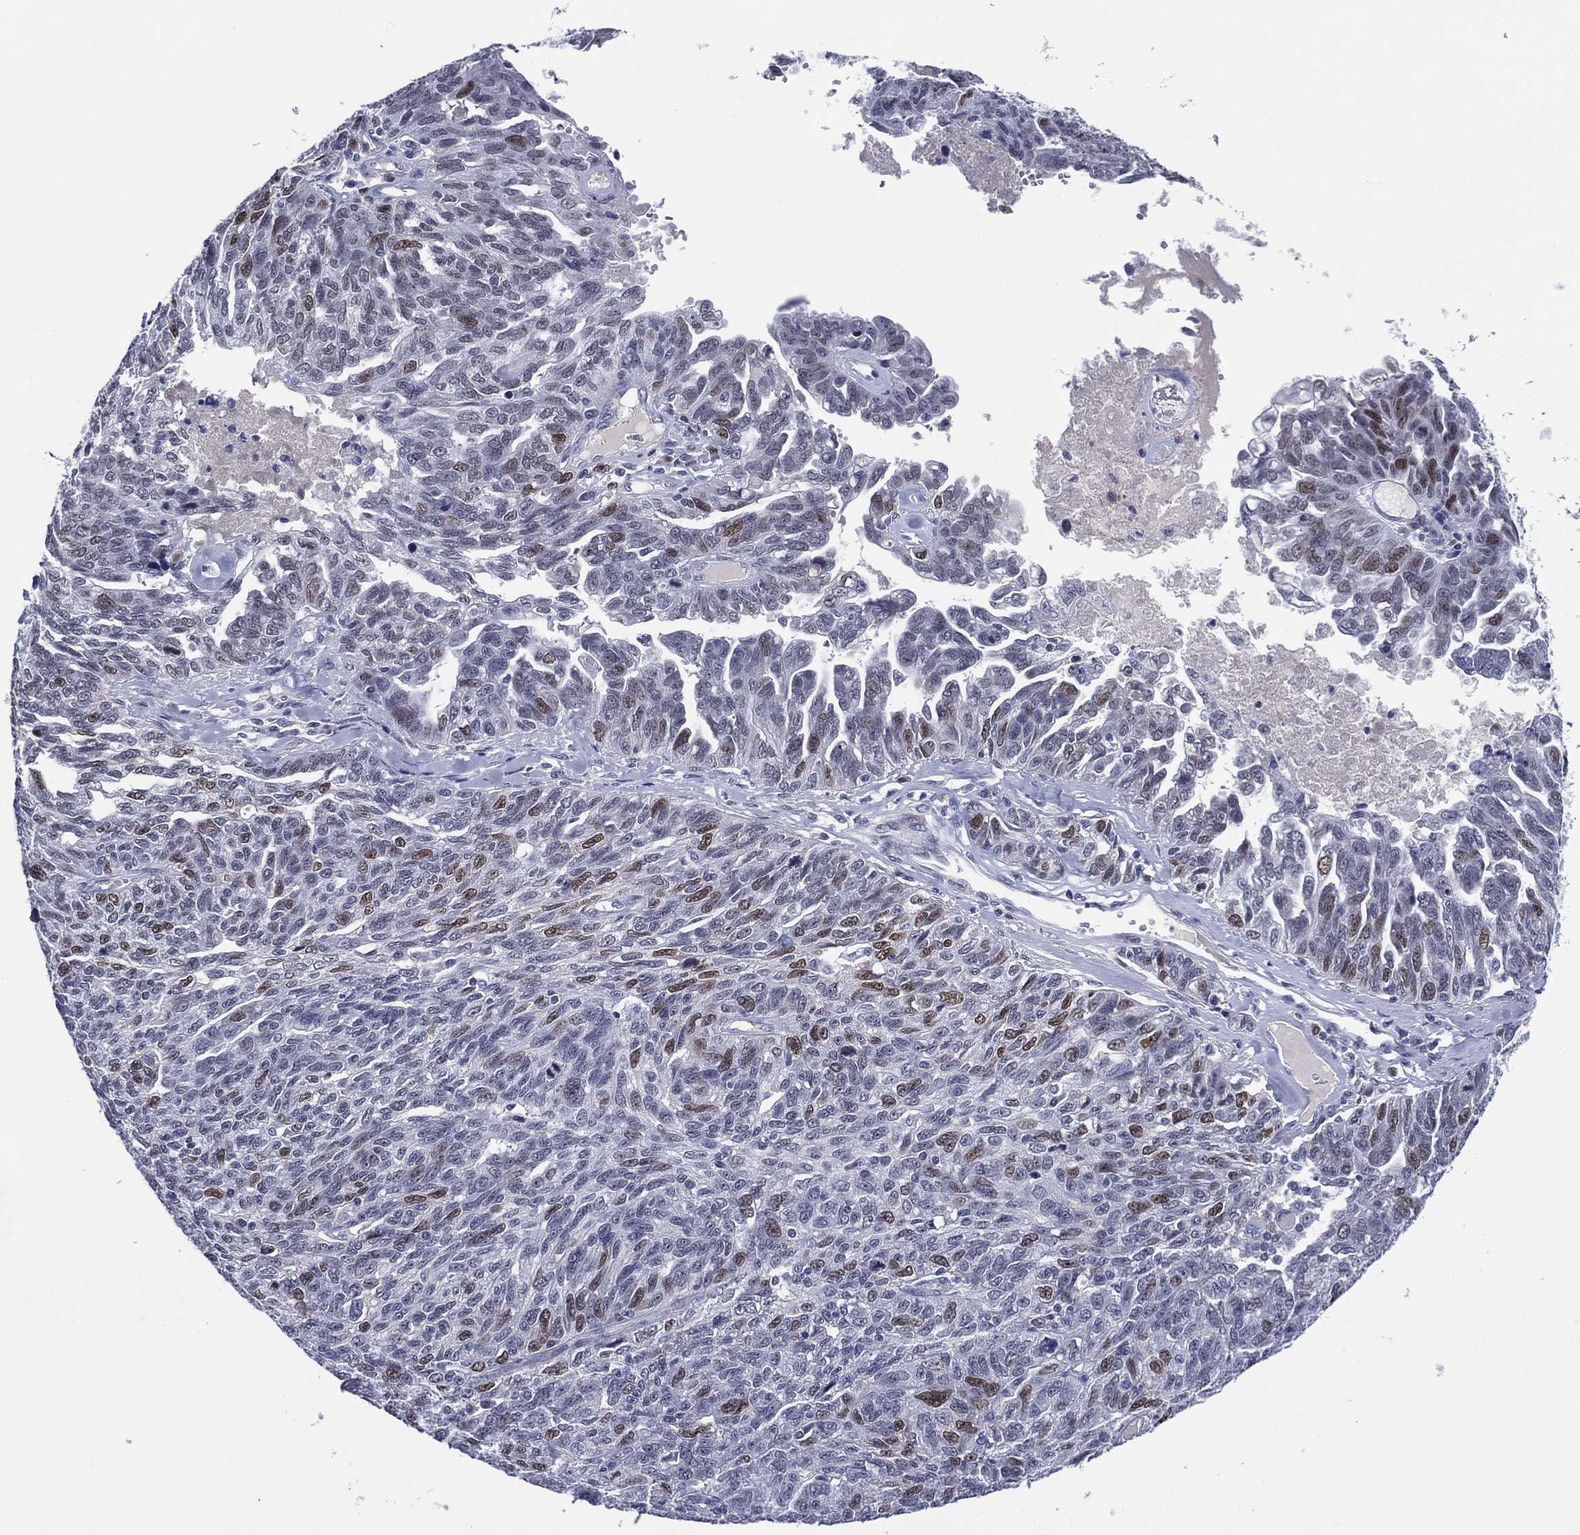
{"staining": {"intensity": "moderate", "quantity": "<25%", "location": "nuclear"}, "tissue": "ovarian cancer", "cell_type": "Tumor cells", "image_type": "cancer", "snomed": [{"axis": "morphology", "description": "Cystadenocarcinoma, serous, NOS"}, {"axis": "topography", "description": "Ovary"}], "caption": "Immunohistochemical staining of human serous cystadenocarcinoma (ovarian) displays moderate nuclear protein expression in about <25% of tumor cells. Using DAB (3,3'-diaminobenzidine) (brown) and hematoxylin (blue) stains, captured at high magnification using brightfield microscopy.", "gene": "GATA6", "patient": {"sex": "female", "age": 71}}